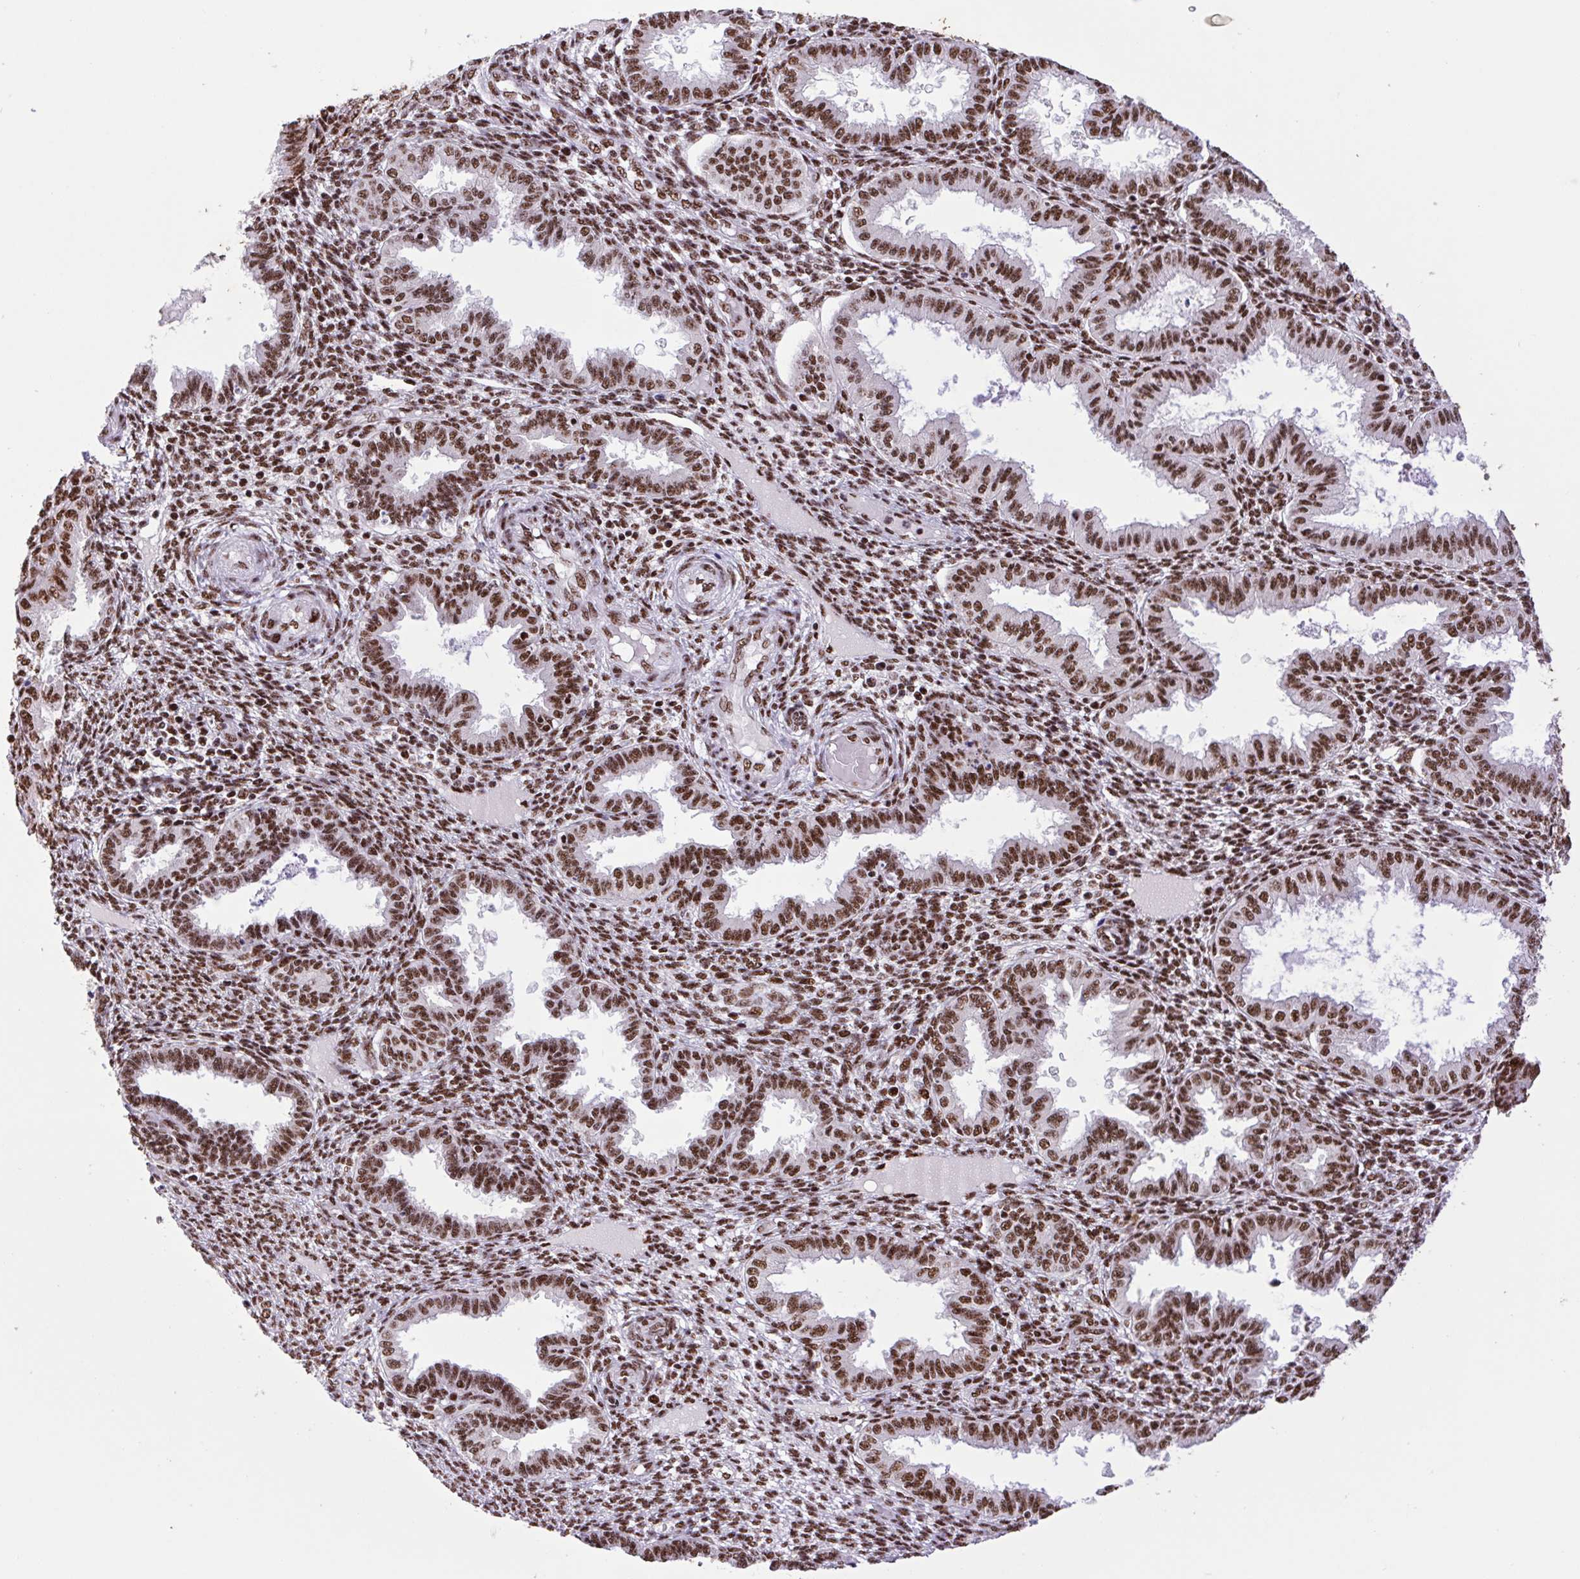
{"staining": {"intensity": "strong", "quantity": ">75%", "location": "nuclear"}, "tissue": "endometrium", "cell_type": "Cells in endometrial stroma", "image_type": "normal", "snomed": [{"axis": "morphology", "description": "Normal tissue, NOS"}, {"axis": "topography", "description": "Endometrium"}], "caption": "A photomicrograph showing strong nuclear positivity in approximately >75% of cells in endometrial stroma in benign endometrium, as visualized by brown immunohistochemical staining.", "gene": "LDLRAD4", "patient": {"sex": "female", "age": 33}}